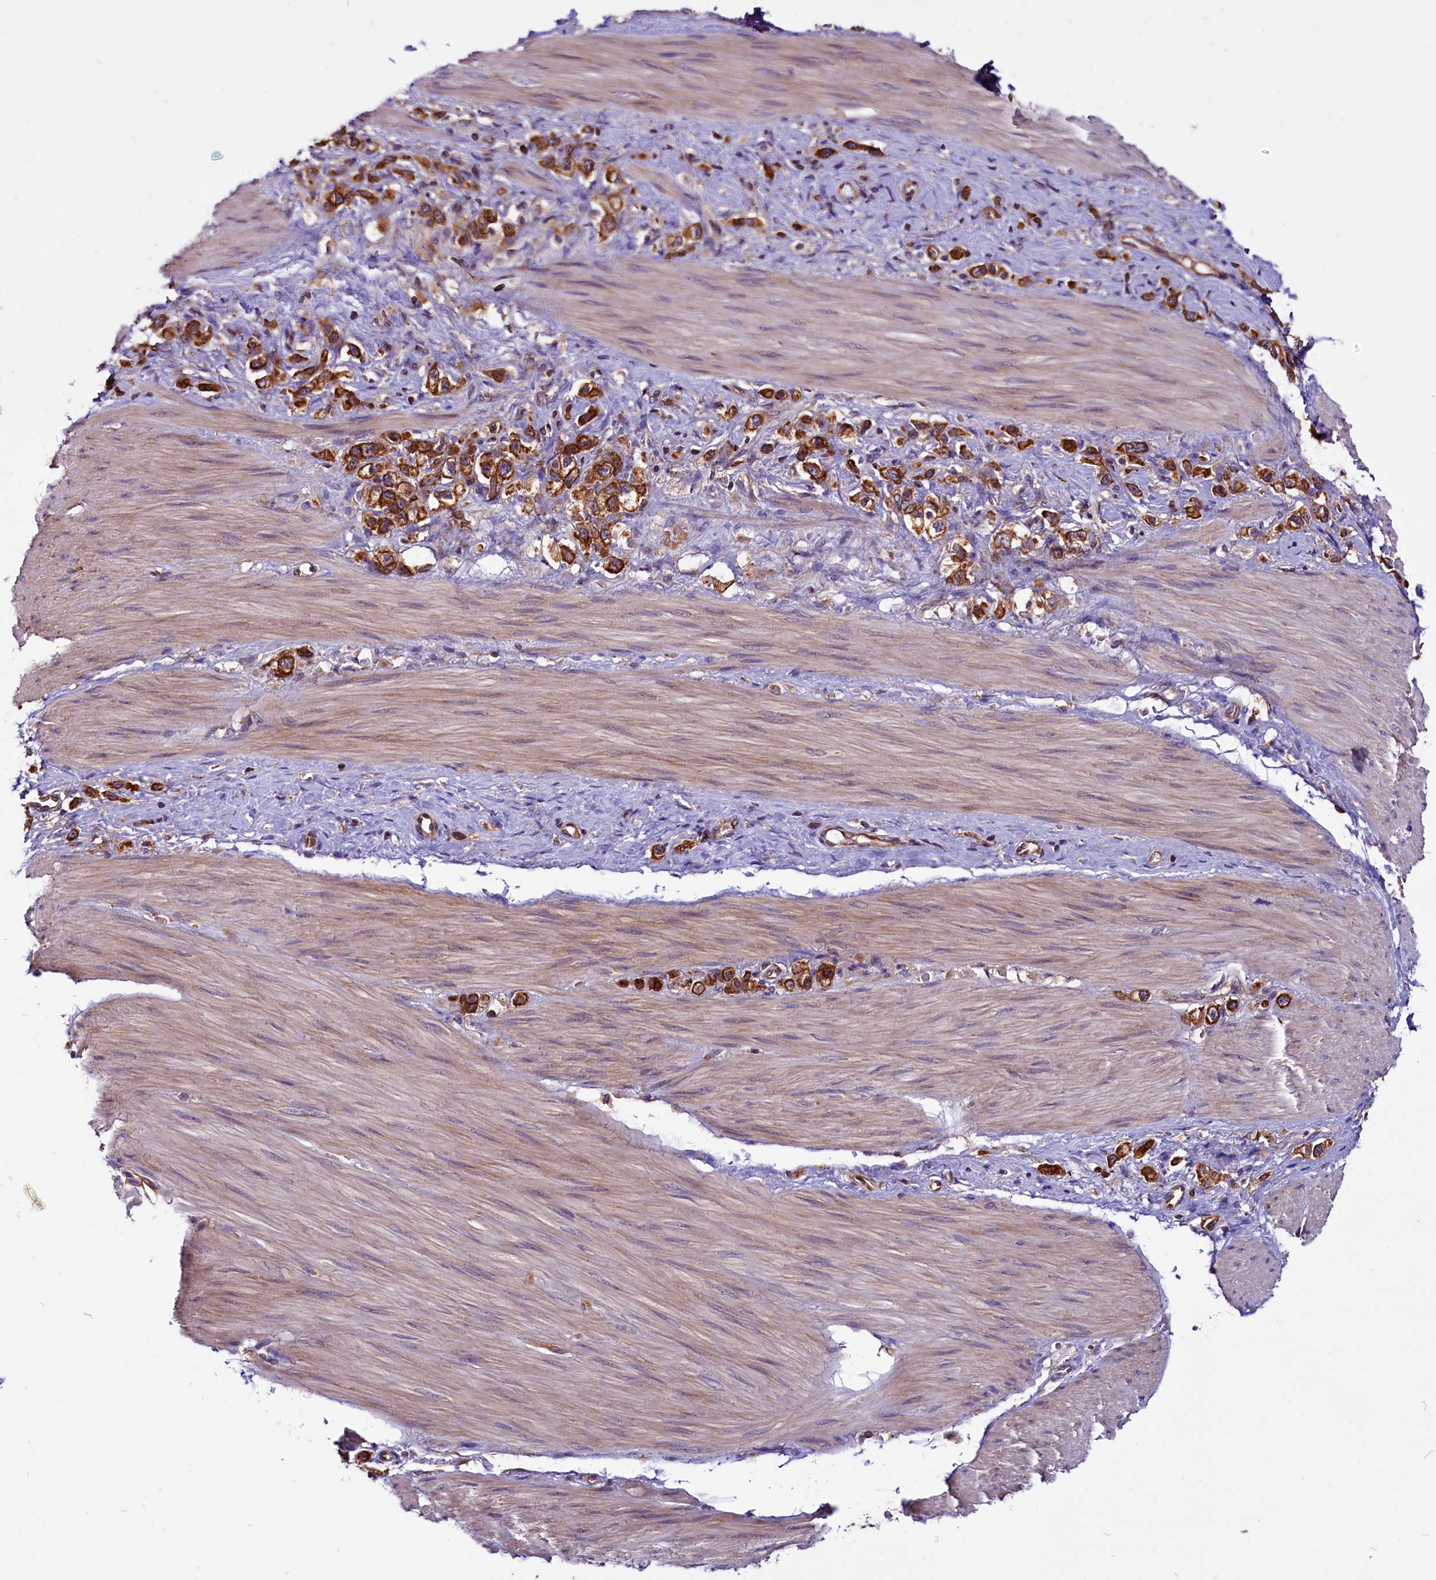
{"staining": {"intensity": "strong", "quantity": ">75%", "location": "cytoplasmic/membranous"}, "tissue": "stomach cancer", "cell_type": "Tumor cells", "image_type": "cancer", "snomed": [{"axis": "morphology", "description": "Adenocarcinoma, NOS"}, {"axis": "topography", "description": "Stomach"}], "caption": "The photomicrograph exhibits a brown stain indicating the presence of a protein in the cytoplasmic/membranous of tumor cells in adenocarcinoma (stomach).", "gene": "EIF3G", "patient": {"sex": "female", "age": 65}}